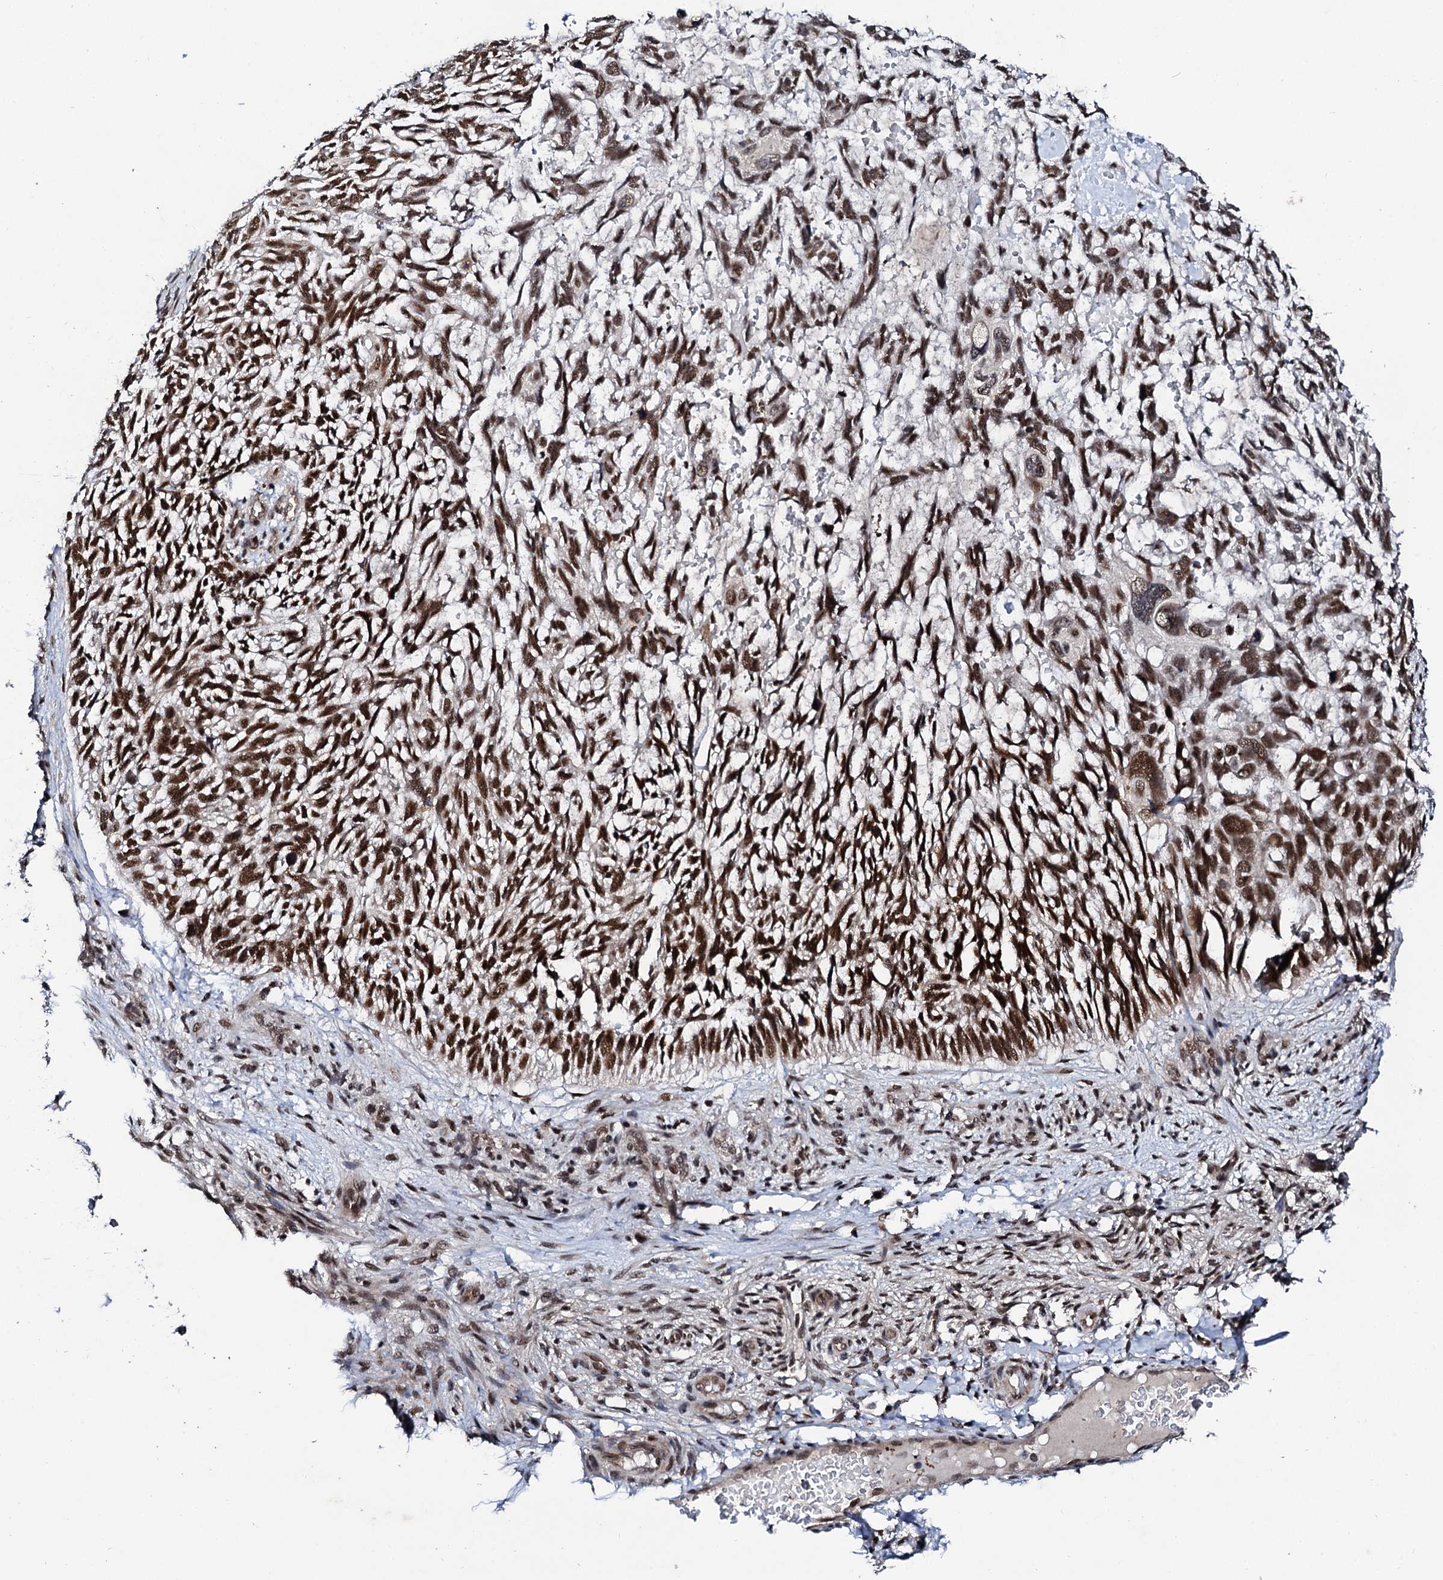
{"staining": {"intensity": "strong", "quantity": ">75%", "location": "nuclear"}, "tissue": "skin cancer", "cell_type": "Tumor cells", "image_type": "cancer", "snomed": [{"axis": "morphology", "description": "Basal cell carcinoma"}, {"axis": "topography", "description": "Skin"}], "caption": "High-power microscopy captured an IHC micrograph of skin basal cell carcinoma, revealing strong nuclear positivity in approximately >75% of tumor cells.", "gene": "CSTF3", "patient": {"sex": "male", "age": 88}}